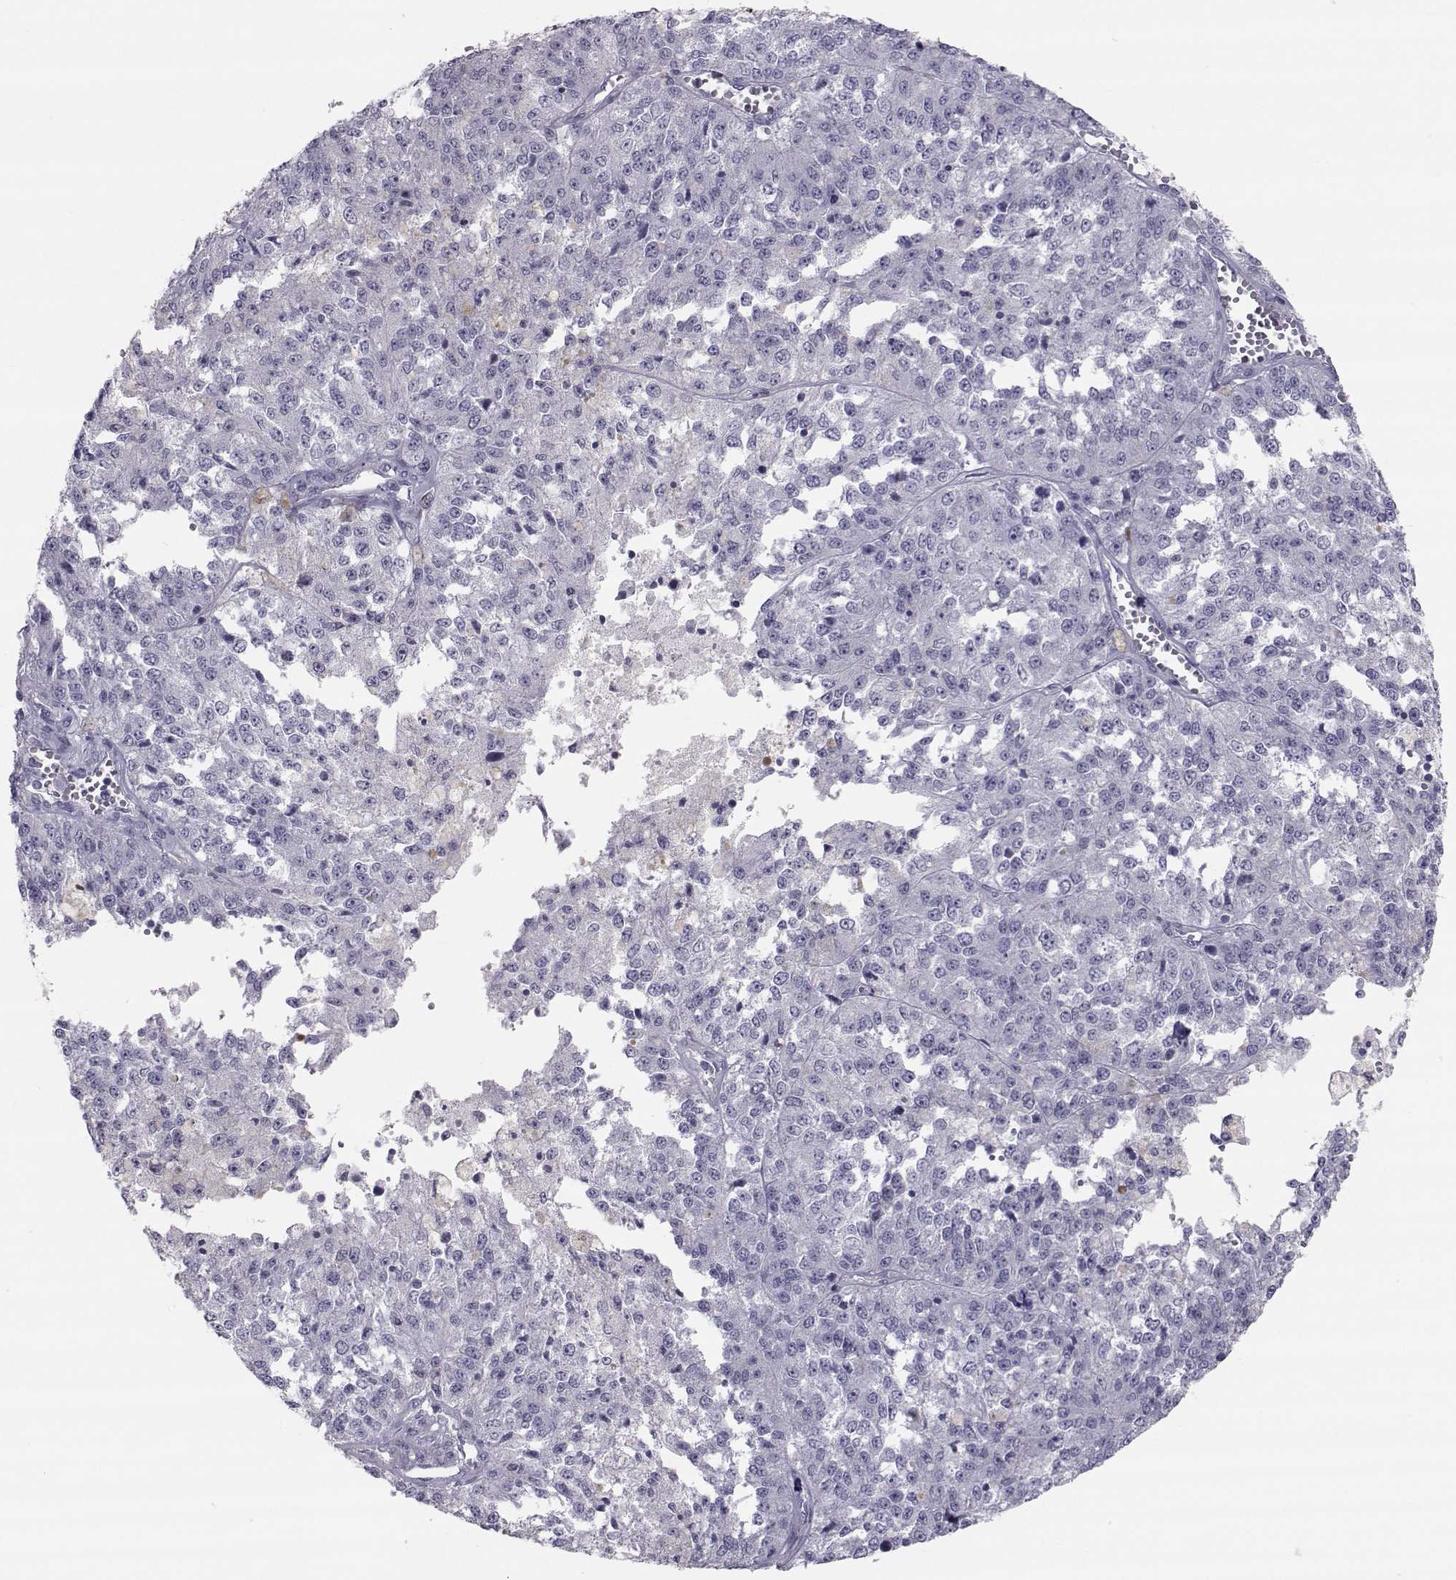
{"staining": {"intensity": "negative", "quantity": "none", "location": "none"}, "tissue": "melanoma", "cell_type": "Tumor cells", "image_type": "cancer", "snomed": [{"axis": "morphology", "description": "Malignant melanoma, Metastatic site"}, {"axis": "topography", "description": "Lymph node"}], "caption": "This is a histopathology image of immunohistochemistry (IHC) staining of melanoma, which shows no expression in tumor cells. Nuclei are stained in blue.", "gene": "GARIN3", "patient": {"sex": "female", "age": 64}}